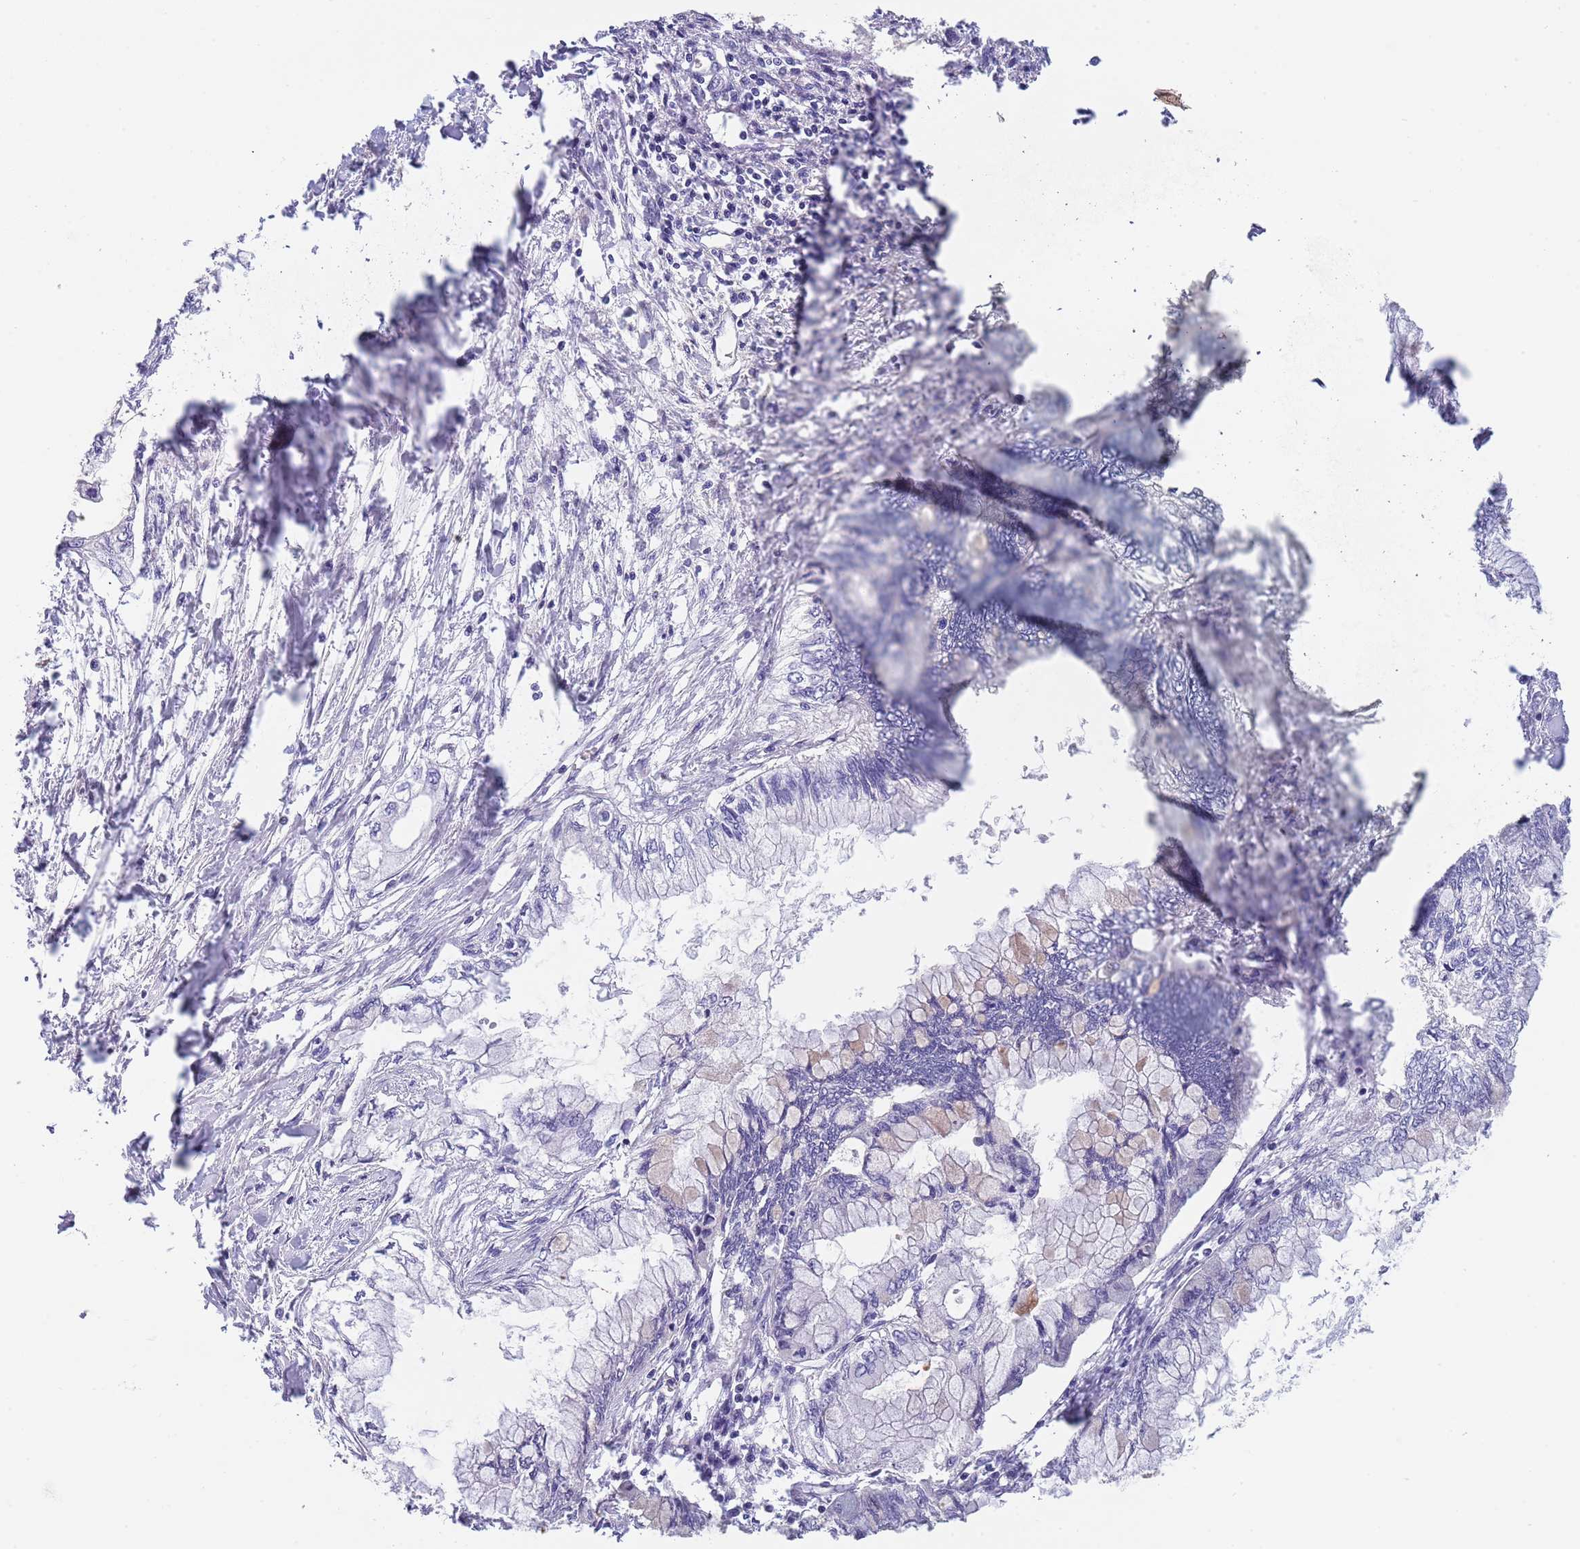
{"staining": {"intensity": "negative", "quantity": "none", "location": "none"}, "tissue": "pancreatic cancer", "cell_type": "Tumor cells", "image_type": "cancer", "snomed": [{"axis": "morphology", "description": "Adenocarcinoma, NOS"}, {"axis": "topography", "description": "Pancreas"}], "caption": "Pancreatic cancer (adenocarcinoma) was stained to show a protein in brown. There is no significant expression in tumor cells. (DAB (3,3'-diaminobenzidine) immunohistochemistry, high magnification).", "gene": "MAN1C1", "patient": {"sex": "male", "age": 48}}